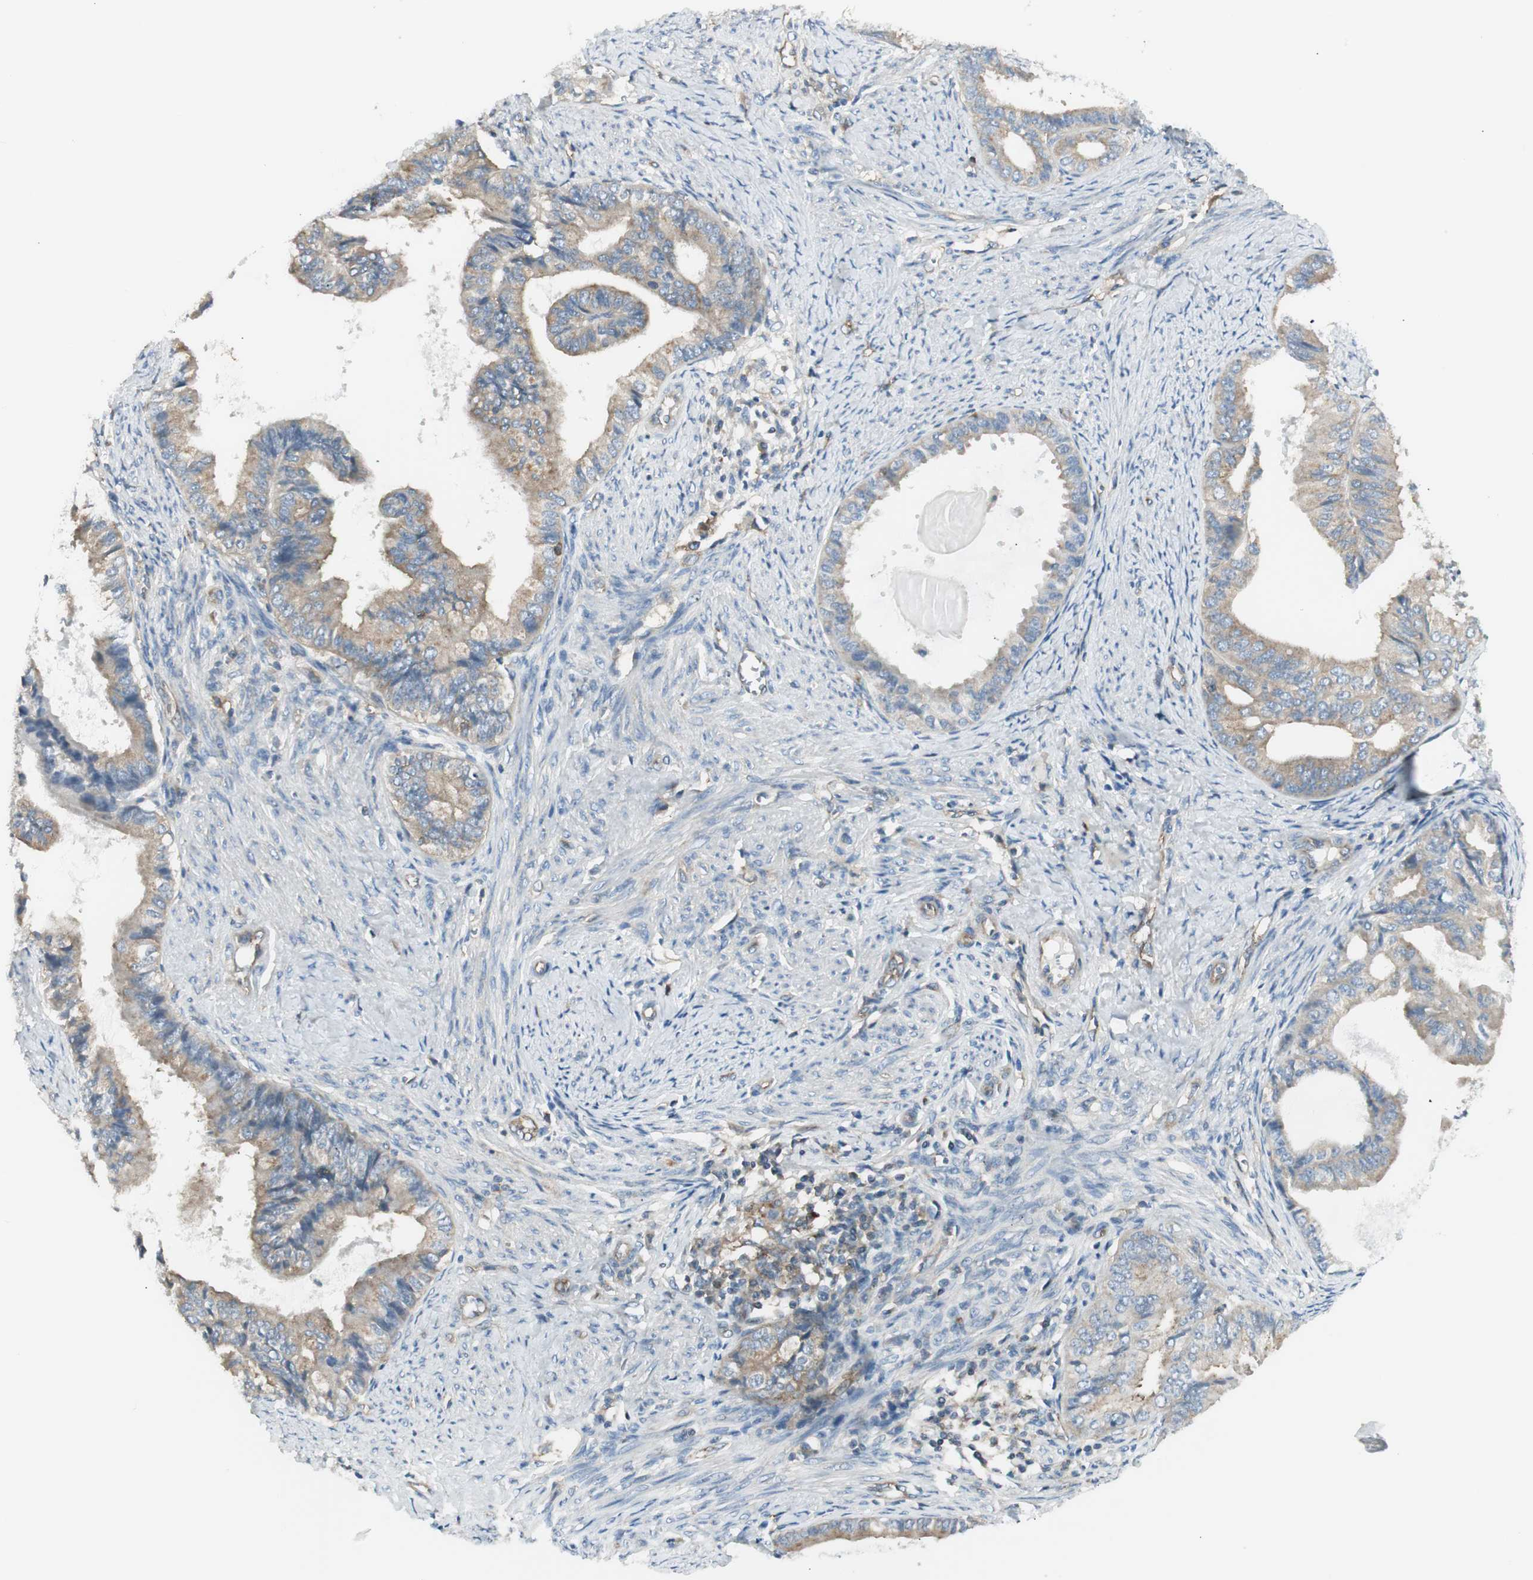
{"staining": {"intensity": "moderate", "quantity": ">75%", "location": "cytoplasmic/membranous"}, "tissue": "endometrial cancer", "cell_type": "Tumor cells", "image_type": "cancer", "snomed": [{"axis": "morphology", "description": "Adenocarcinoma, NOS"}, {"axis": "topography", "description": "Endometrium"}], "caption": "The histopathology image demonstrates a brown stain indicating the presence of a protein in the cytoplasmic/membranous of tumor cells in endometrial adenocarcinoma.", "gene": "AGFG1", "patient": {"sex": "female", "age": 86}}